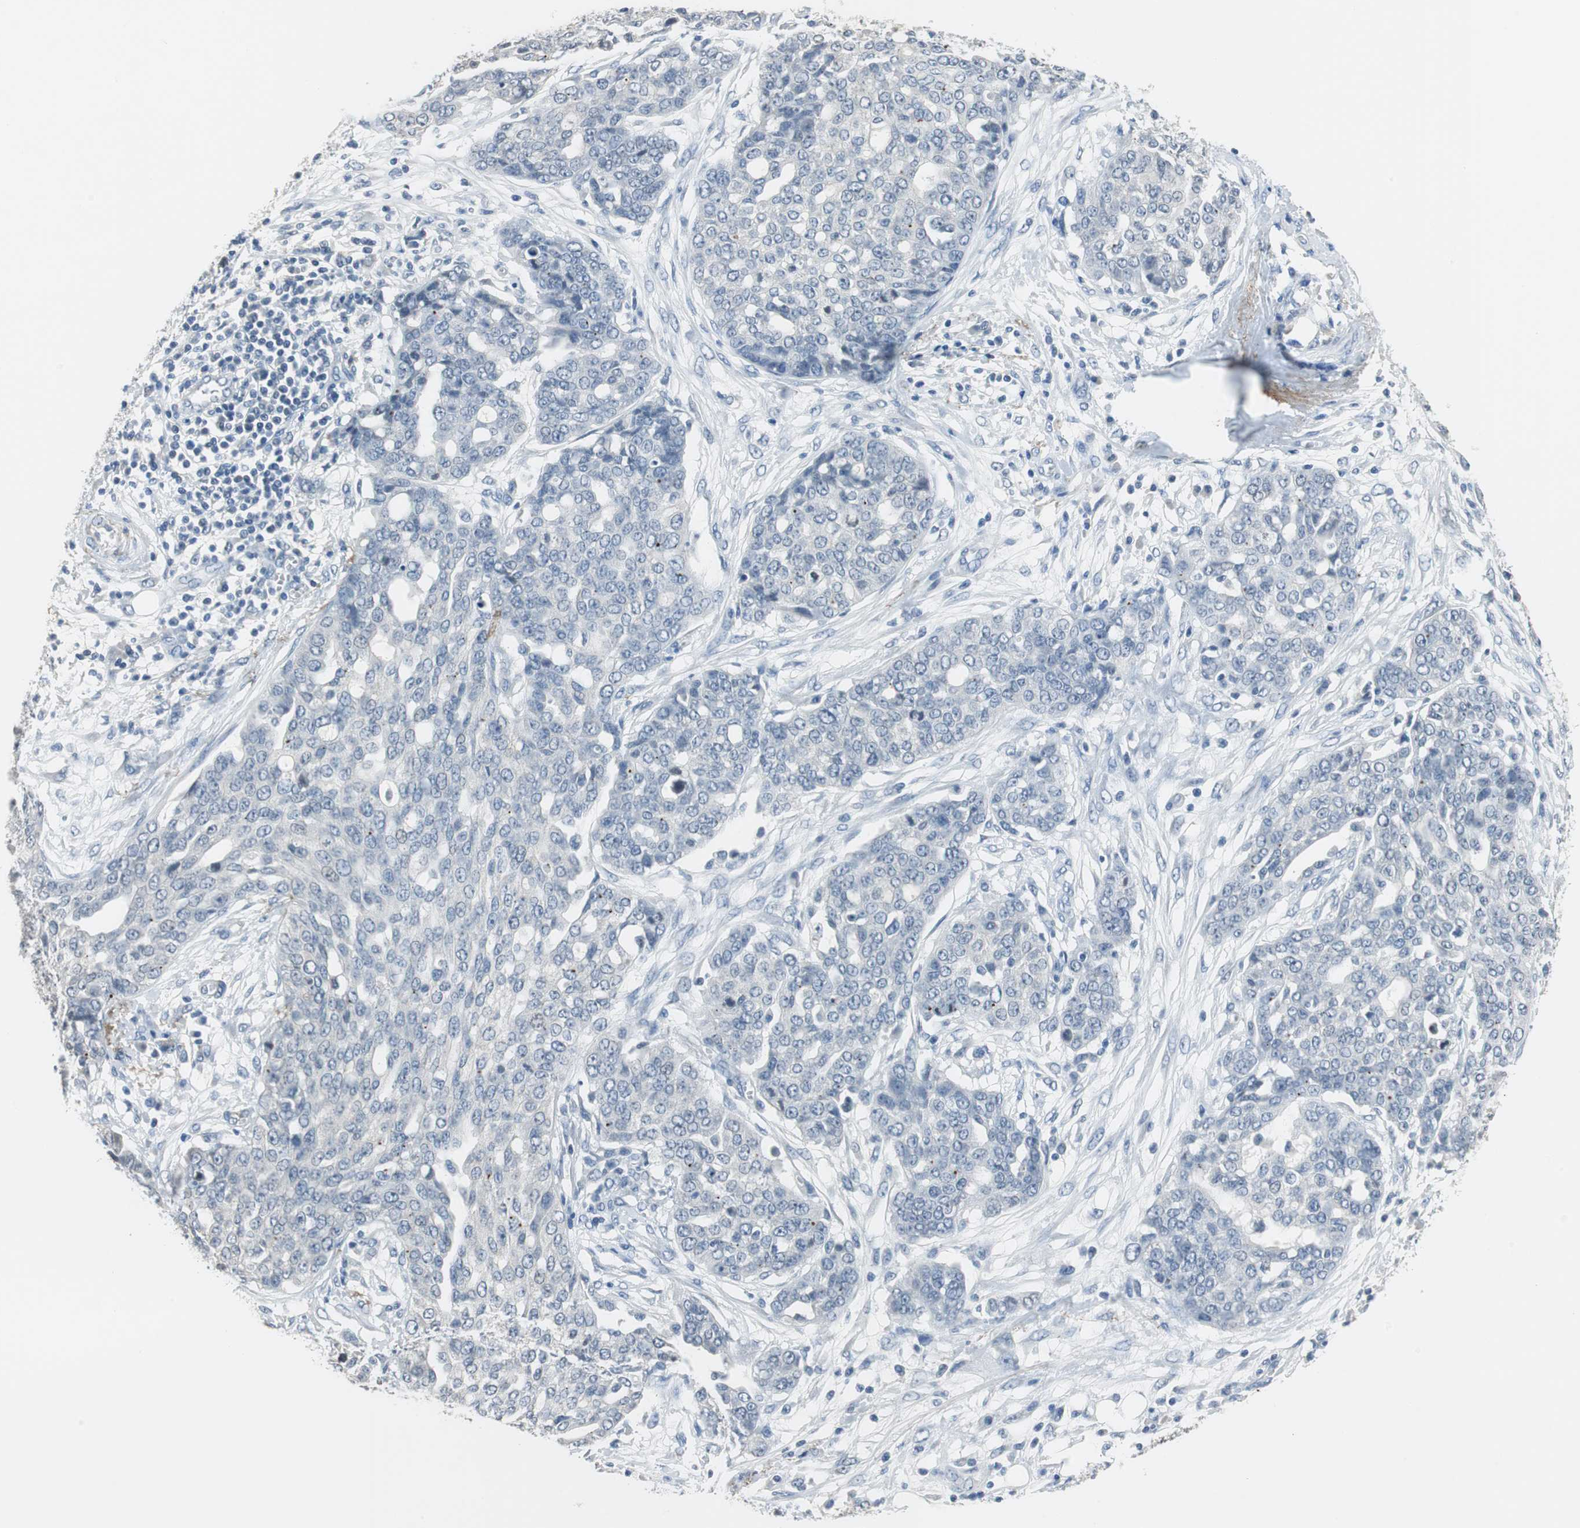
{"staining": {"intensity": "negative", "quantity": "none", "location": "none"}, "tissue": "ovarian cancer", "cell_type": "Tumor cells", "image_type": "cancer", "snomed": [{"axis": "morphology", "description": "Cystadenocarcinoma, serous, NOS"}, {"axis": "topography", "description": "Soft tissue"}, {"axis": "topography", "description": "Ovary"}], "caption": "Immunohistochemical staining of human ovarian cancer (serous cystadenocarcinoma) reveals no significant positivity in tumor cells.", "gene": "MUC7", "patient": {"sex": "female", "age": 57}}